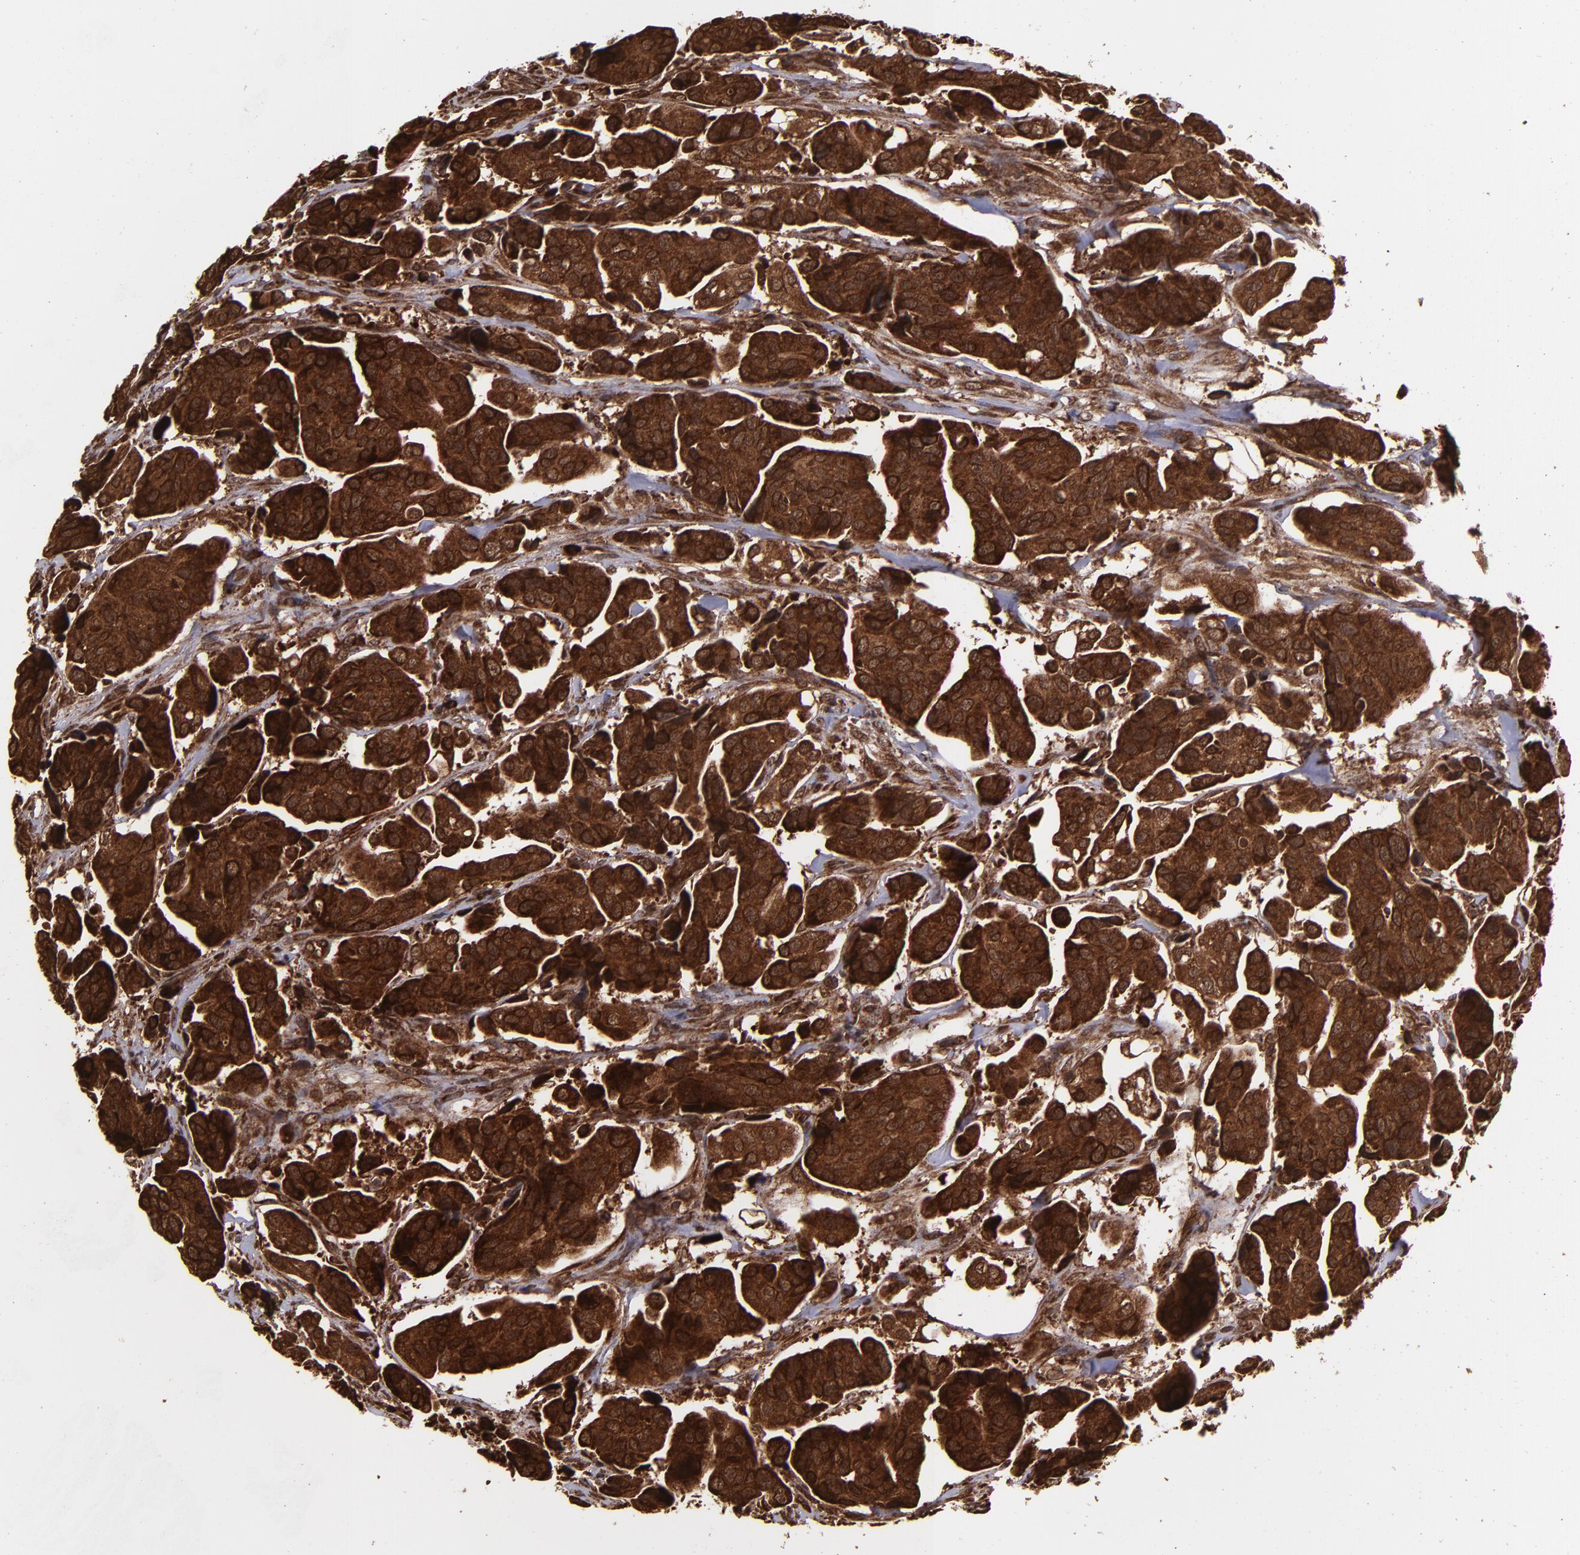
{"staining": {"intensity": "strong", "quantity": ">75%", "location": "cytoplasmic/membranous,nuclear"}, "tissue": "urothelial cancer", "cell_type": "Tumor cells", "image_type": "cancer", "snomed": [{"axis": "morphology", "description": "Adenocarcinoma, NOS"}, {"axis": "topography", "description": "Urinary bladder"}], "caption": "Protein expression analysis of human adenocarcinoma reveals strong cytoplasmic/membranous and nuclear staining in approximately >75% of tumor cells.", "gene": "EIF4ENIF1", "patient": {"sex": "male", "age": 61}}